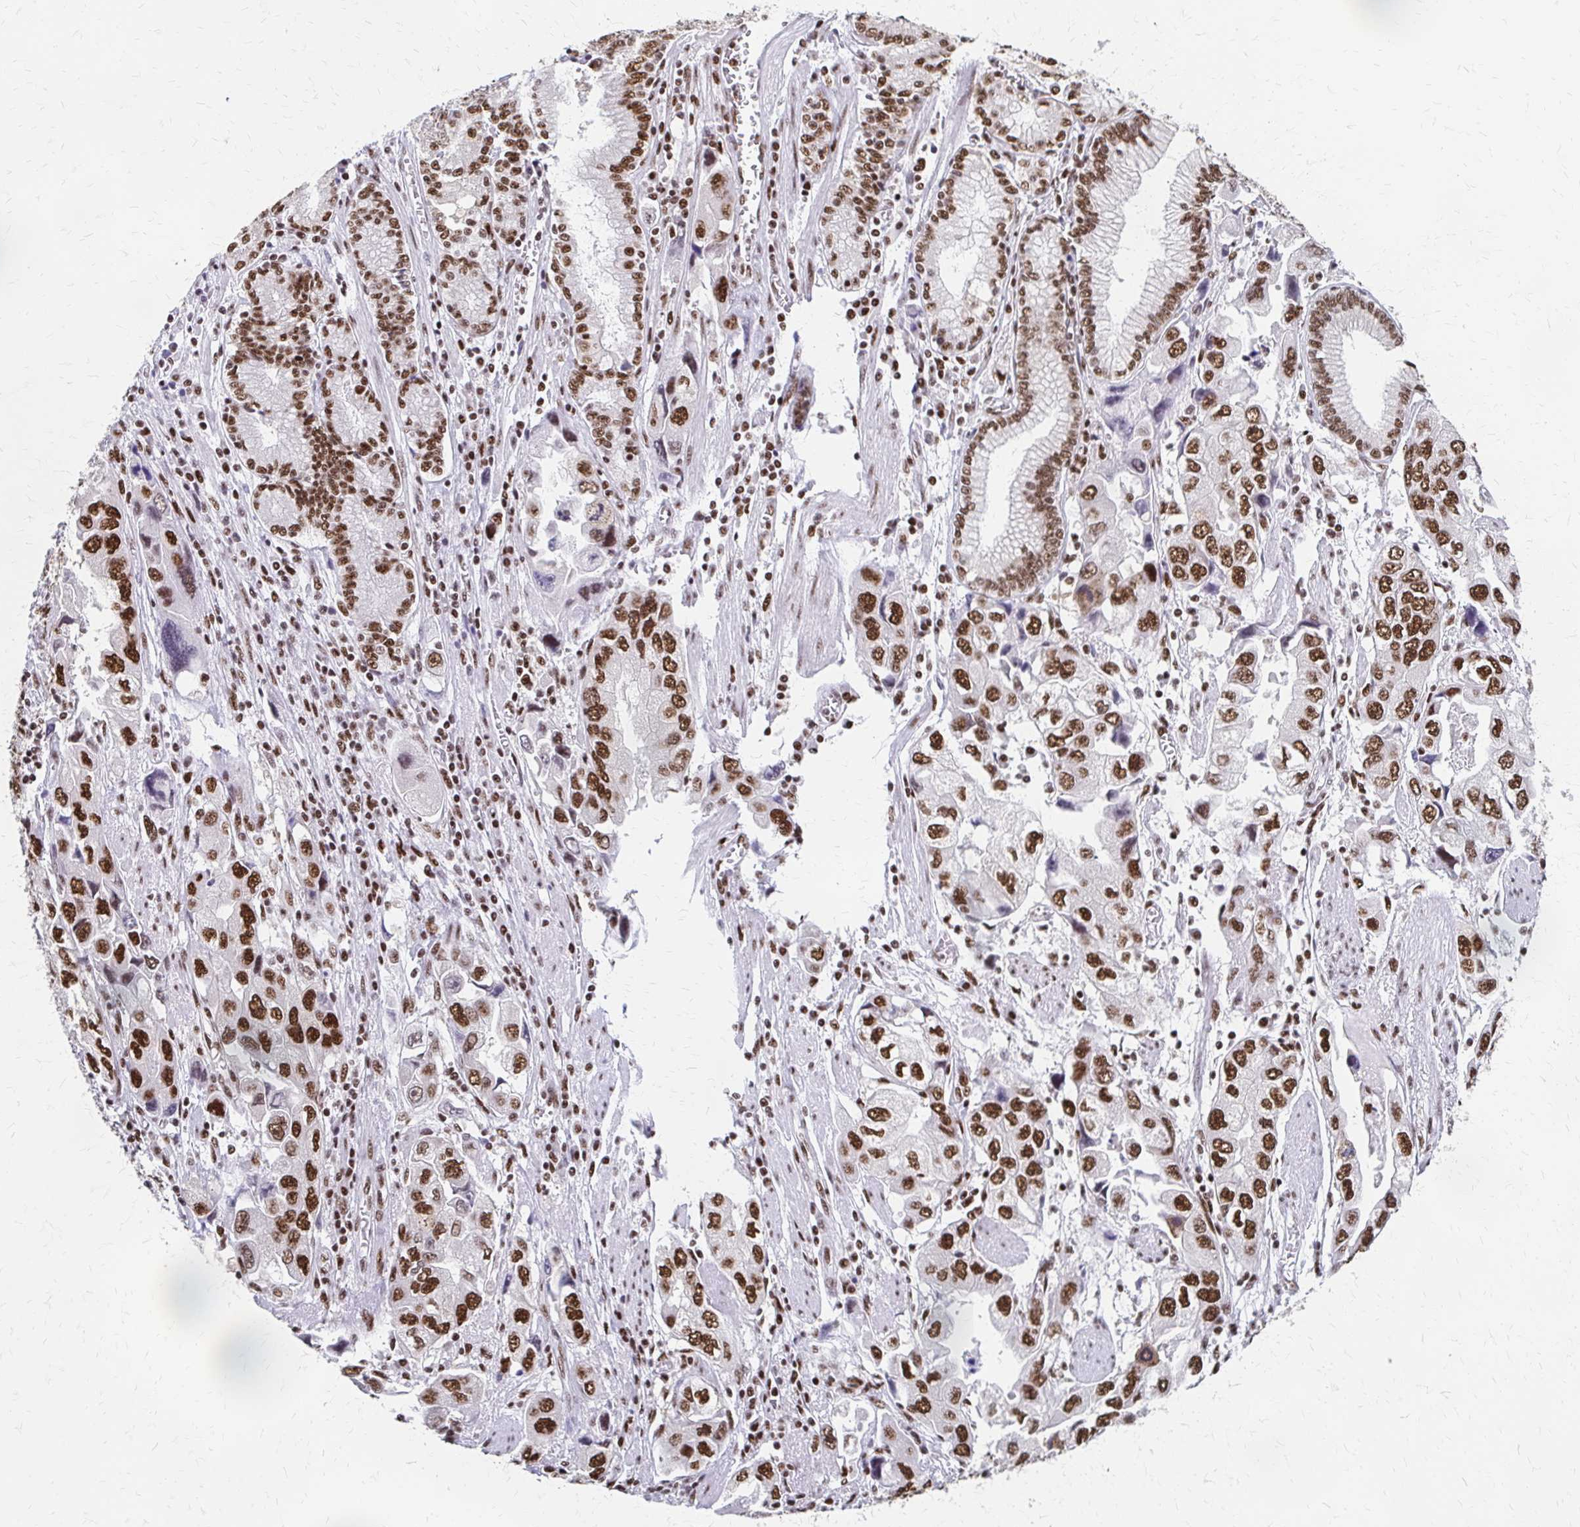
{"staining": {"intensity": "moderate", "quantity": ">75%", "location": "nuclear"}, "tissue": "stomach cancer", "cell_type": "Tumor cells", "image_type": "cancer", "snomed": [{"axis": "morphology", "description": "Adenocarcinoma, NOS"}, {"axis": "topography", "description": "Stomach, lower"}], "caption": "Protein staining by immunohistochemistry (IHC) demonstrates moderate nuclear expression in about >75% of tumor cells in stomach adenocarcinoma.", "gene": "CNKSR3", "patient": {"sex": "female", "age": 93}}